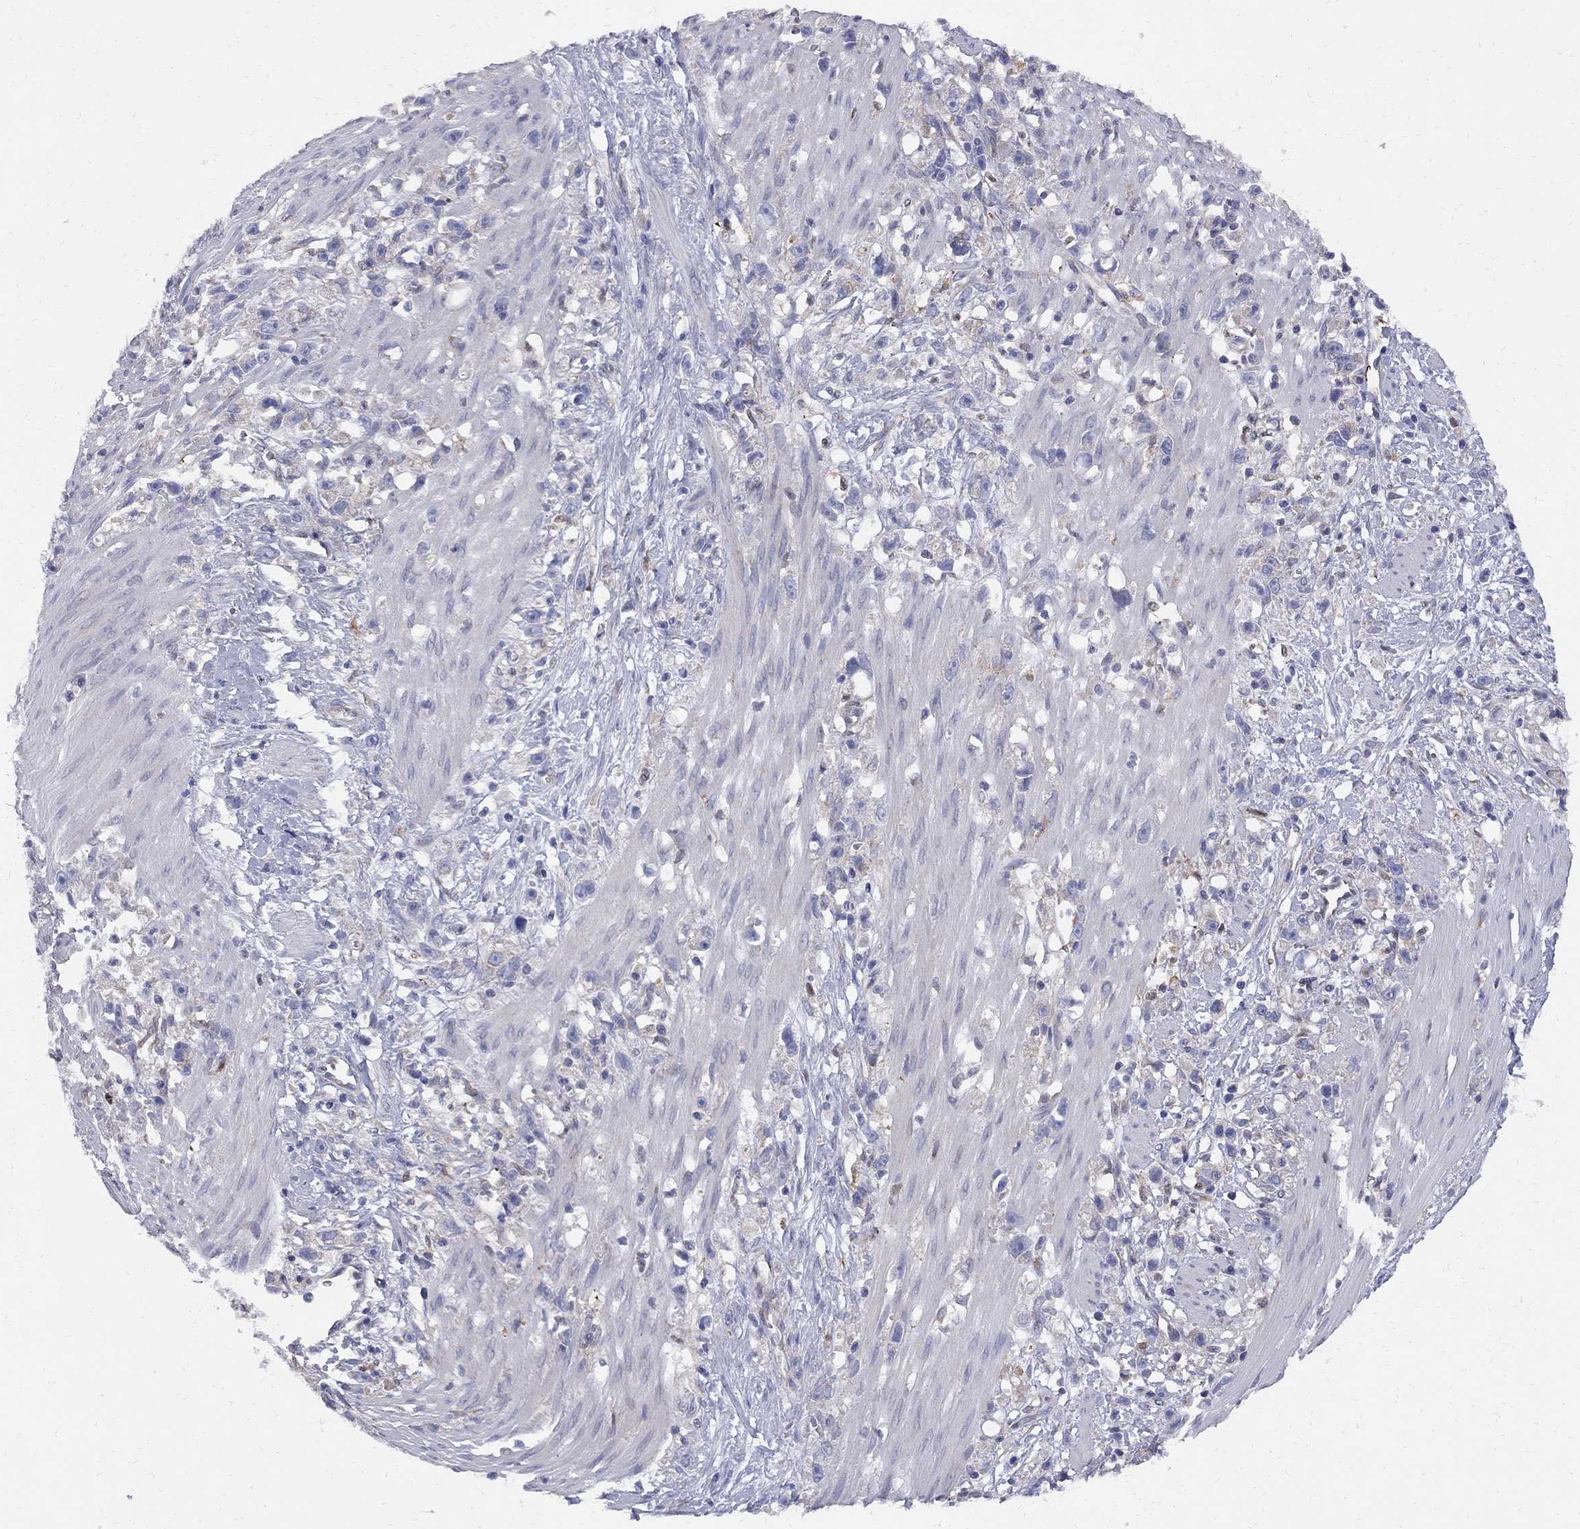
{"staining": {"intensity": "negative", "quantity": "none", "location": "none"}, "tissue": "stomach cancer", "cell_type": "Tumor cells", "image_type": "cancer", "snomed": [{"axis": "morphology", "description": "Adenocarcinoma, NOS"}, {"axis": "topography", "description": "Stomach"}], "caption": "Immunohistochemistry (IHC) photomicrograph of adenocarcinoma (stomach) stained for a protein (brown), which shows no expression in tumor cells.", "gene": "MTHFR", "patient": {"sex": "female", "age": 59}}